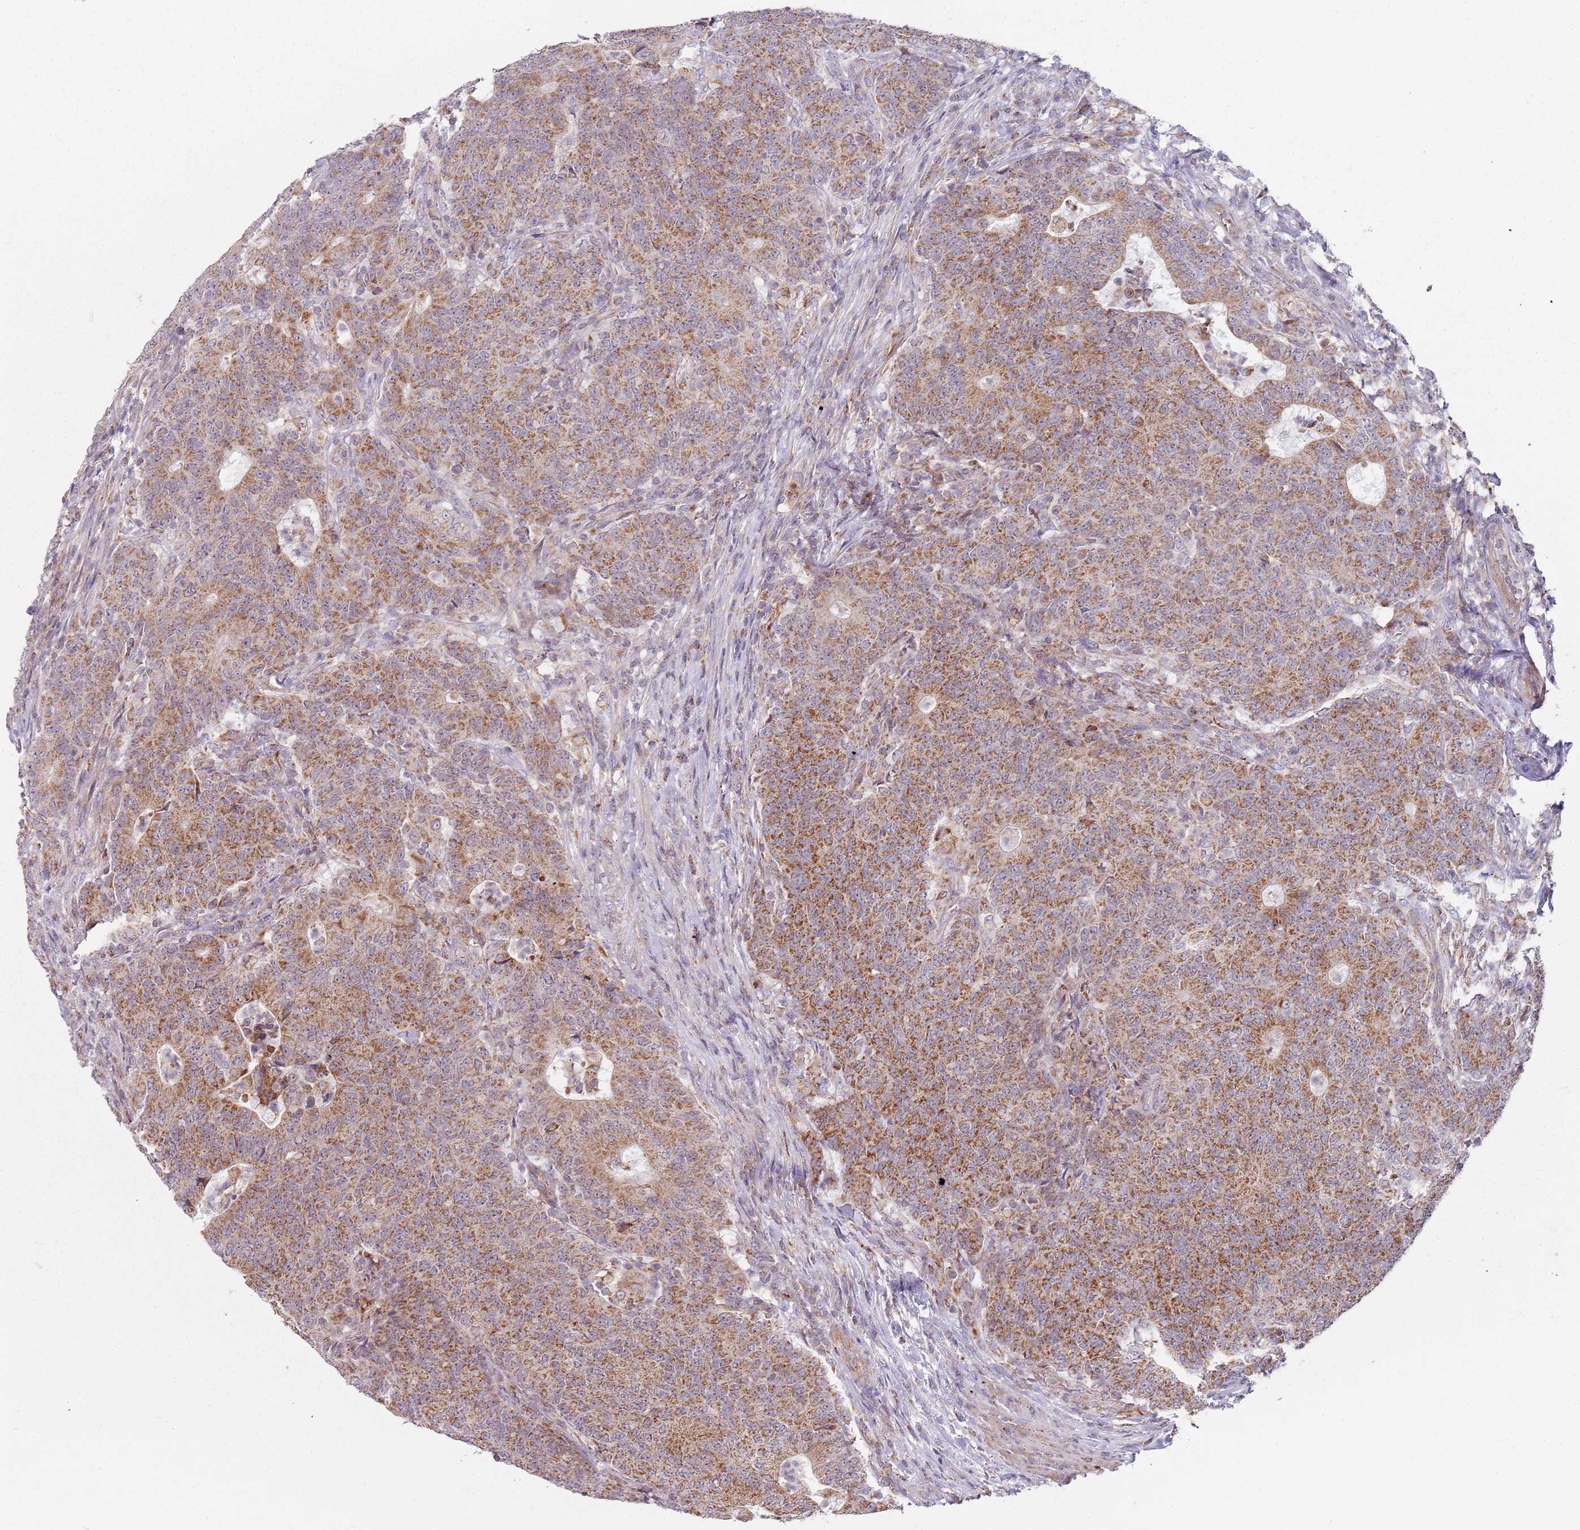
{"staining": {"intensity": "moderate", "quantity": ">75%", "location": "cytoplasmic/membranous"}, "tissue": "colorectal cancer", "cell_type": "Tumor cells", "image_type": "cancer", "snomed": [{"axis": "morphology", "description": "Adenocarcinoma, NOS"}, {"axis": "topography", "description": "Colon"}], "caption": "Immunohistochemical staining of colorectal adenocarcinoma shows moderate cytoplasmic/membranous protein expression in about >75% of tumor cells. (brown staining indicates protein expression, while blue staining denotes nuclei).", "gene": "GAS8", "patient": {"sex": "female", "age": 75}}